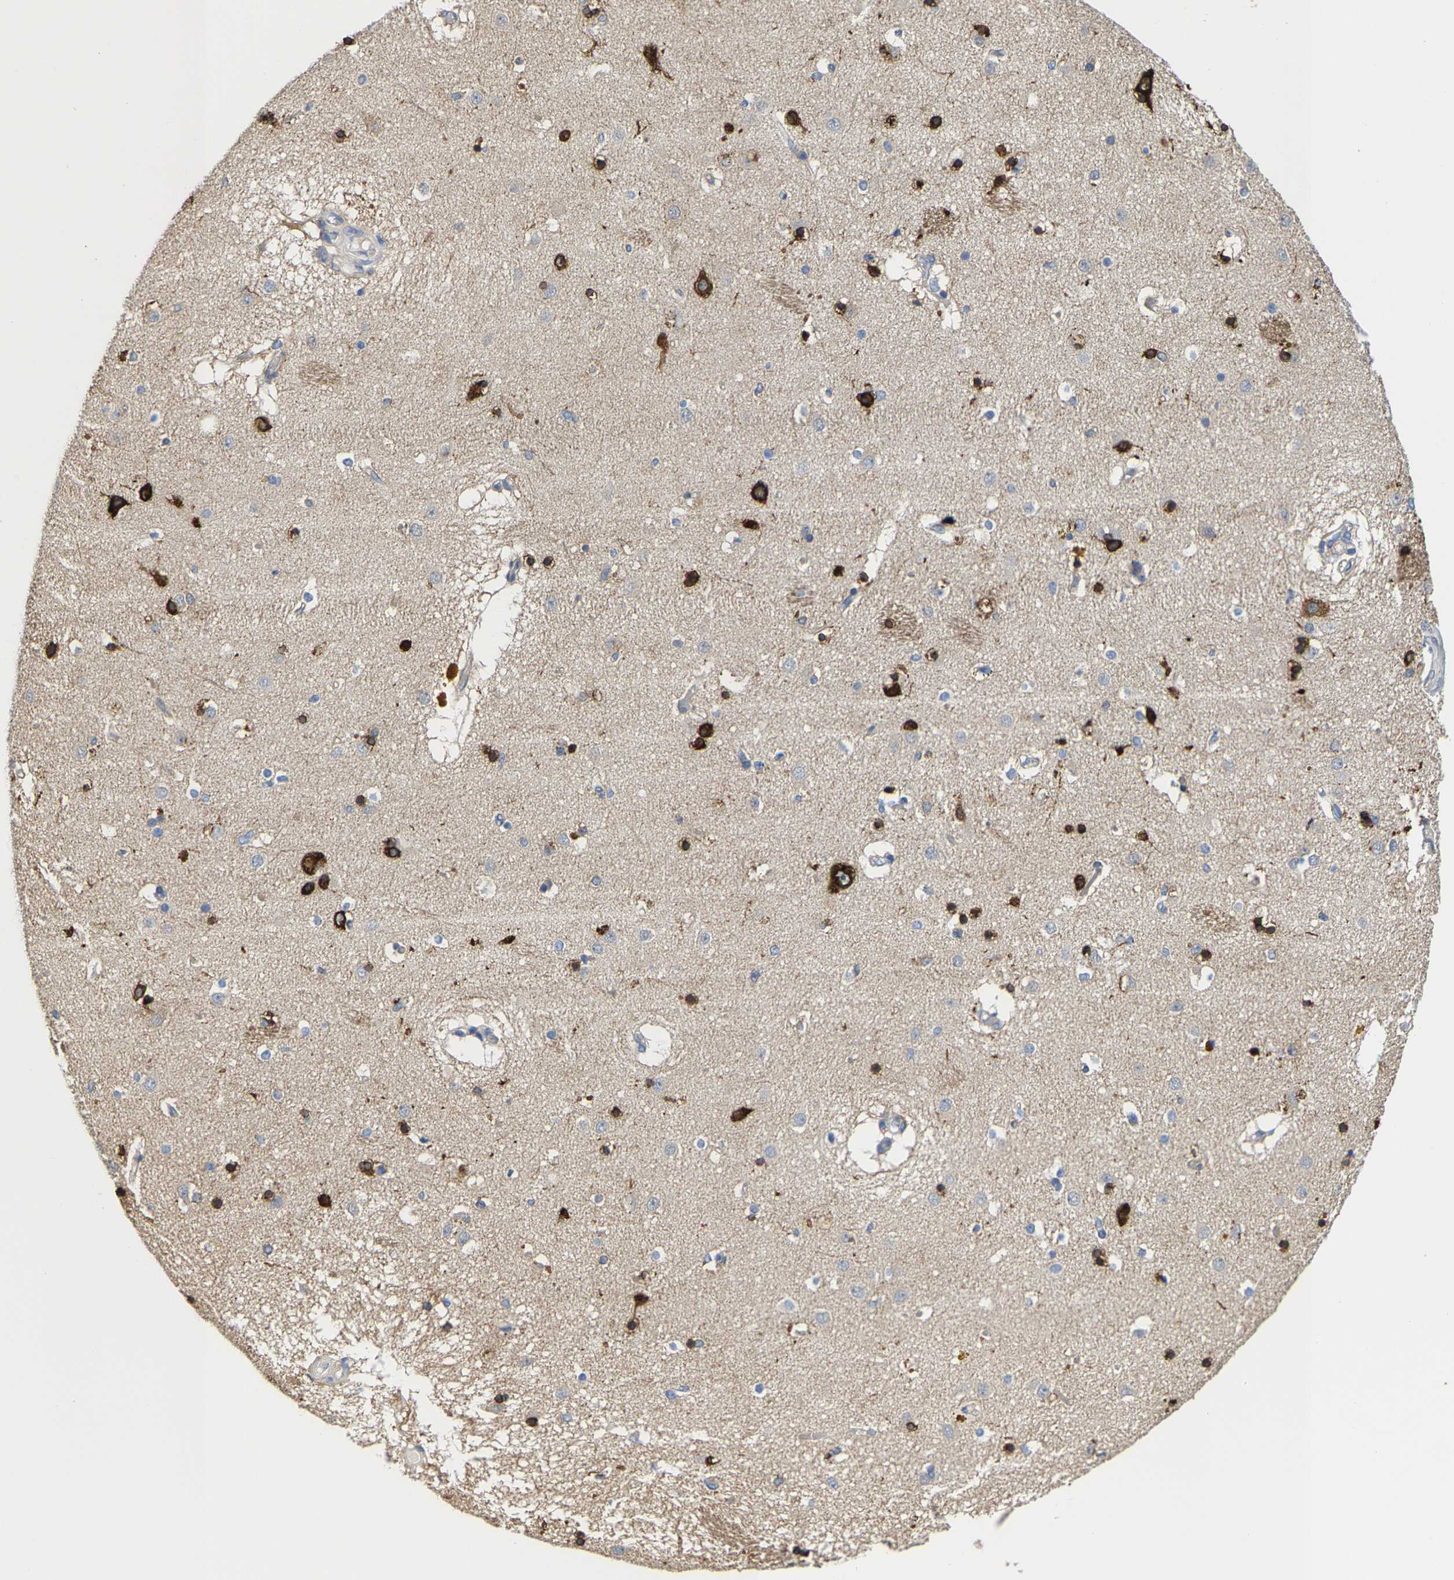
{"staining": {"intensity": "strong", "quantity": "25%-75%", "location": "cytoplasmic/membranous"}, "tissue": "caudate", "cell_type": "Glial cells", "image_type": "normal", "snomed": [{"axis": "morphology", "description": "Normal tissue, NOS"}, {"axis": "topography", "description": "Lateral ventricle wall"}], "caption": "A histopathology image of caudate stained for a protein demonstrates strong cytoplasmic/membranous brown staining in glial cells. The protein is stained brown, and the nuclei are stained in blue (DAB IHC with brightfield microscopy, high magnification).", "gene": "DSCAM", "patient": {"sex": "male", "age": 70}}